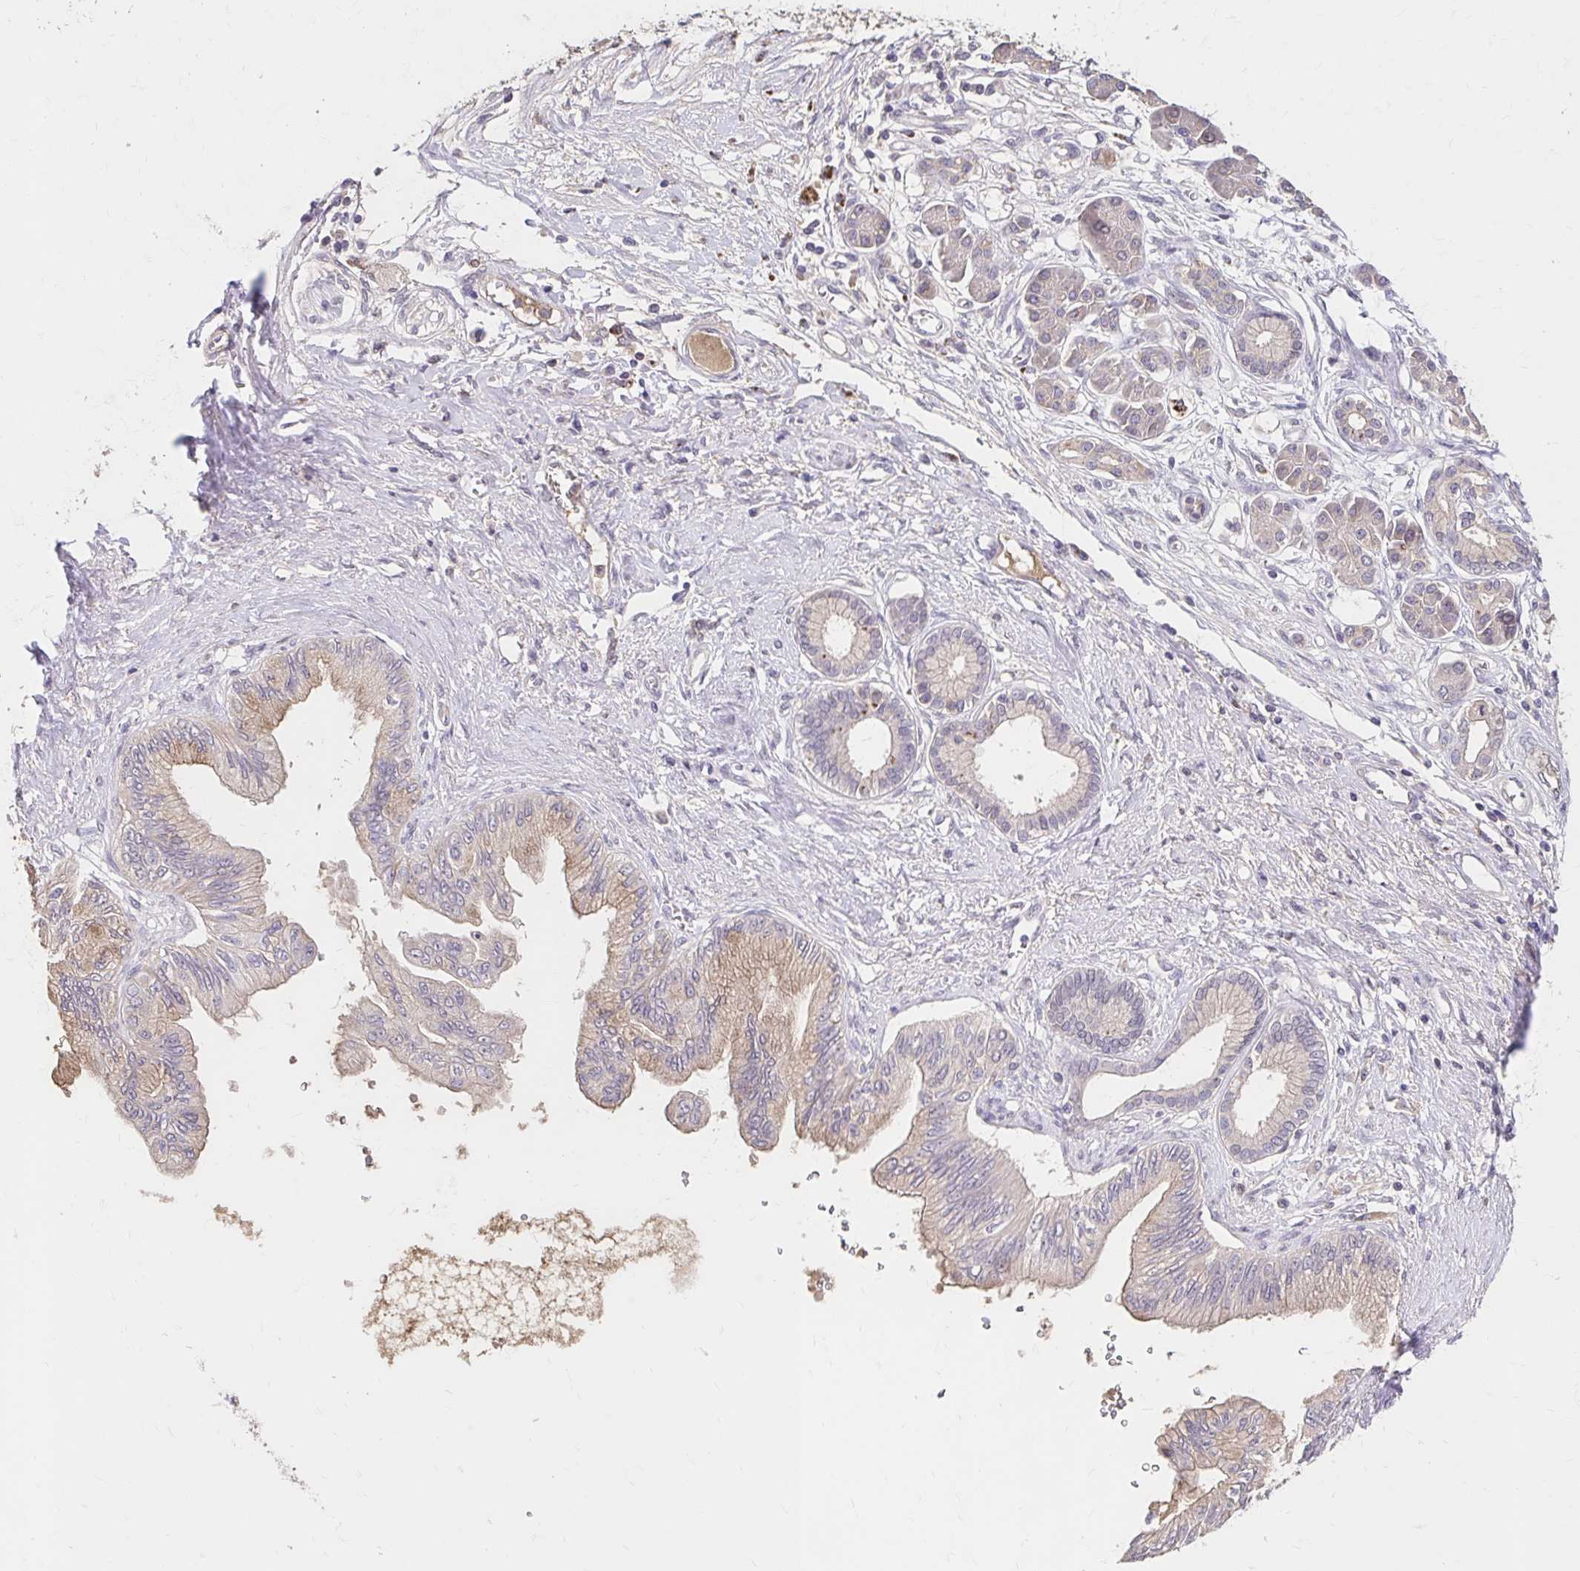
{"staining": {"intensity": "weak", "quantity": "25%-75%", "location": "cytoplasmic/membranous"}, "tissue": "pancreatic cancer", "cell_type": "Tumor cells", "image_type": "cancer", "snomed": [{"axis": "morphology", "description": "Adenocarcinoma, NOS"}, {"axis": "topography", "description": "Pancreas"}], "caption": "Immunohistochemical staining of human pancreatic cancer (adenocarcinoma) displays weak cytoplasmic/membranous protein staining in approximately 25%-75% of tumor cells. (DAB = brown stain, brightfield microscopy at high magnification).", "gene": "HMGCS2", "patient": {"sex": "female", "age": 77}}